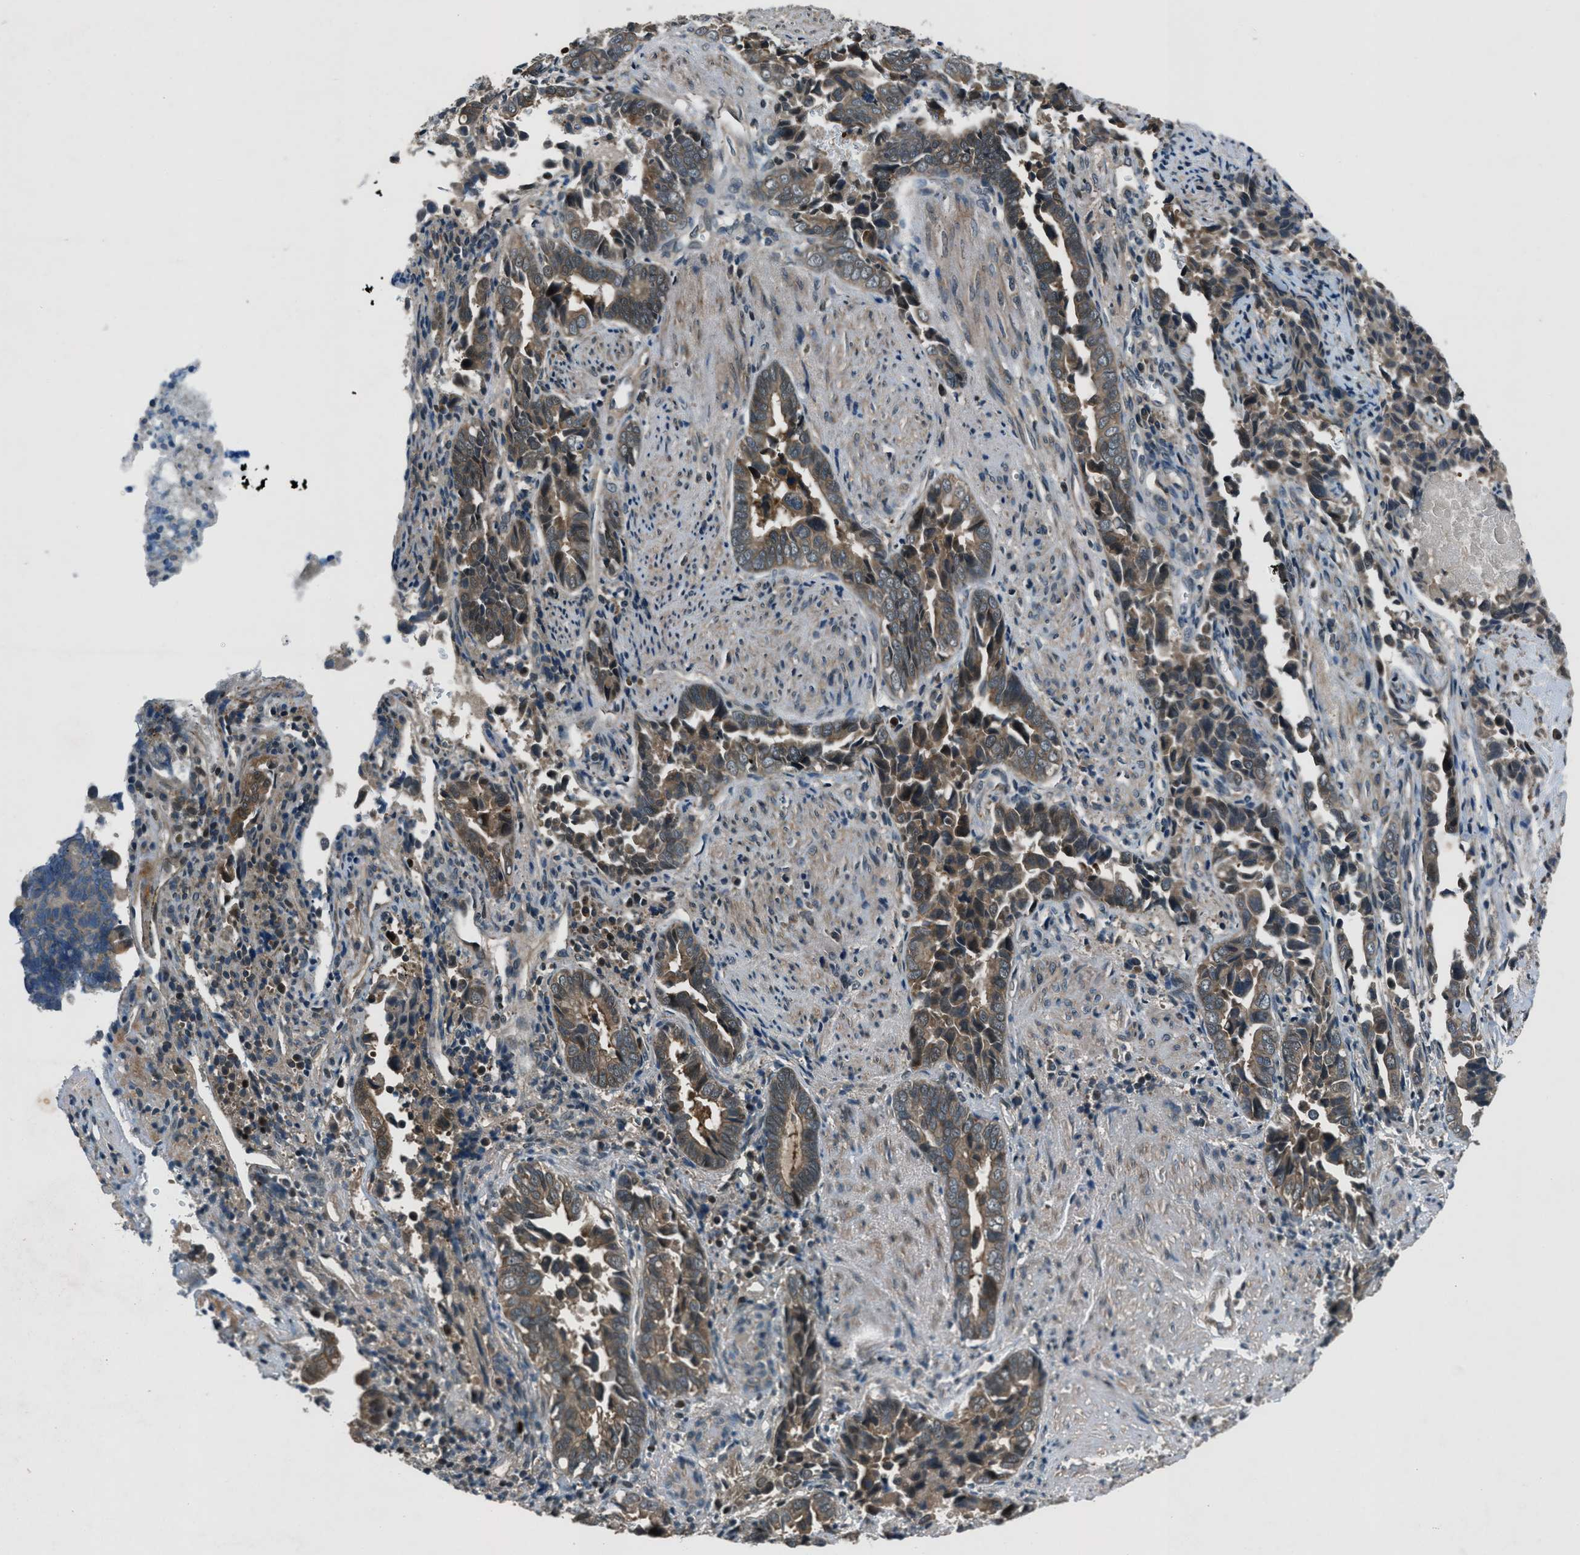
{"staining": {"intensity": "moderate", "quantity": ">75%", "location": "cytoplasmic/membranous"}, "tissue": "liver cancer", "cell_type": "Tumor cells", "image_type": "cancer", "snomed": [{"axis": "morphology", "description": "Cholangiocarcinoma"}, {"axis": "topography", "description": "Liver"}], "caption": "Liver cancer (cholangiocarcinoma) stained with a protein marker demonstrates moderate staining in tumor cells.", "gene": "EPSTI1", "patient": {"sex": "female", "age": 79}}